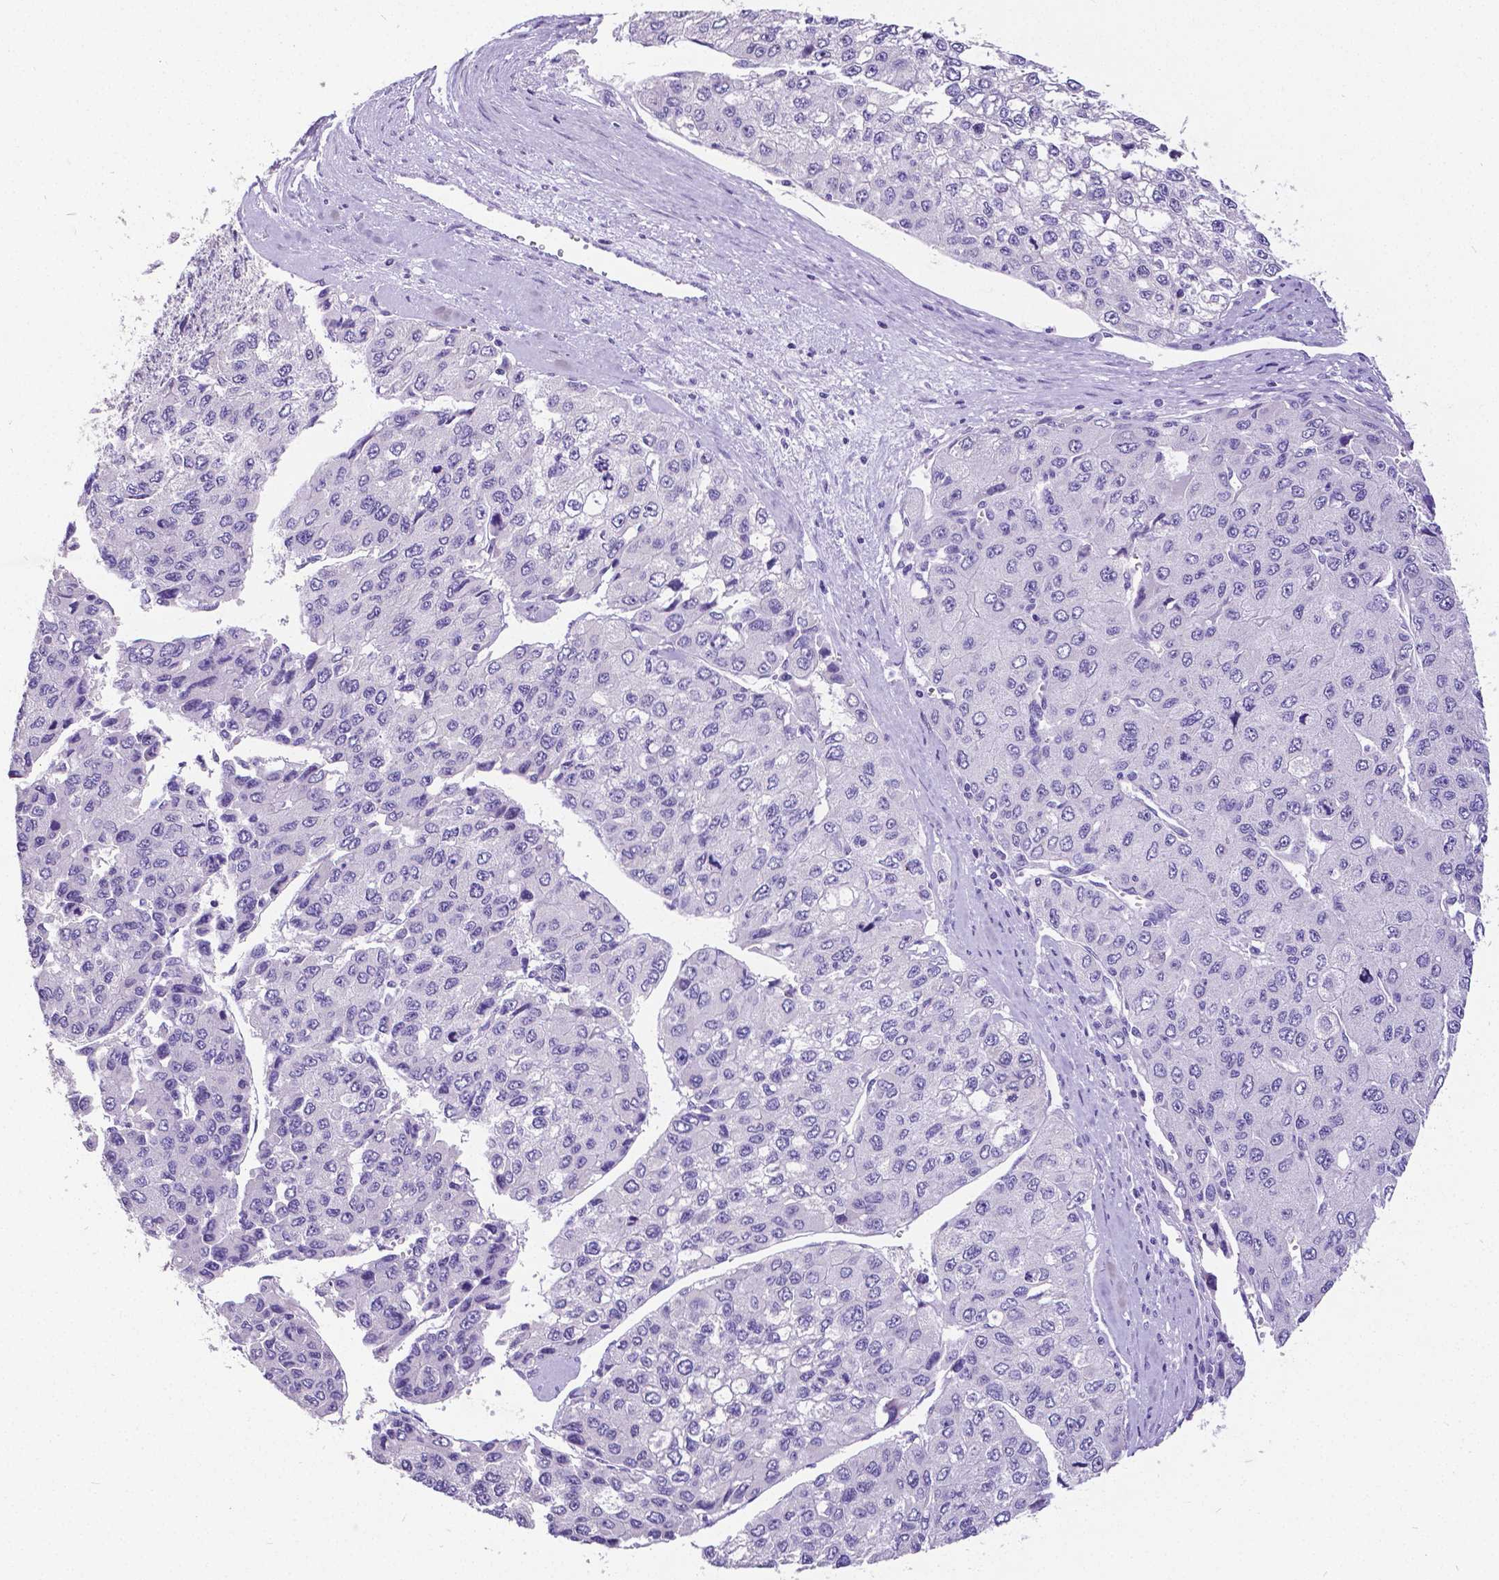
{"staining": {"intensity": "negative", "quantity": "none", "location": "none"}, "tissue": "liver cancer", "cell_type": "Tumor cells", "image_type": "cancer", "snomed": [{"axis": "morphology", "description": "Carcinoma, Hepatocellular, NOS"}, {"axis": "topography", "description": "Liver"}], "caption": "Immunohistochemistry micrograph of liver hepatocellular carcinoma stained for a protein (brown), which demonstrates no expression in tumor cells.", "gene": "SATB2", "patient": {"sex": "female", "age": 66}}